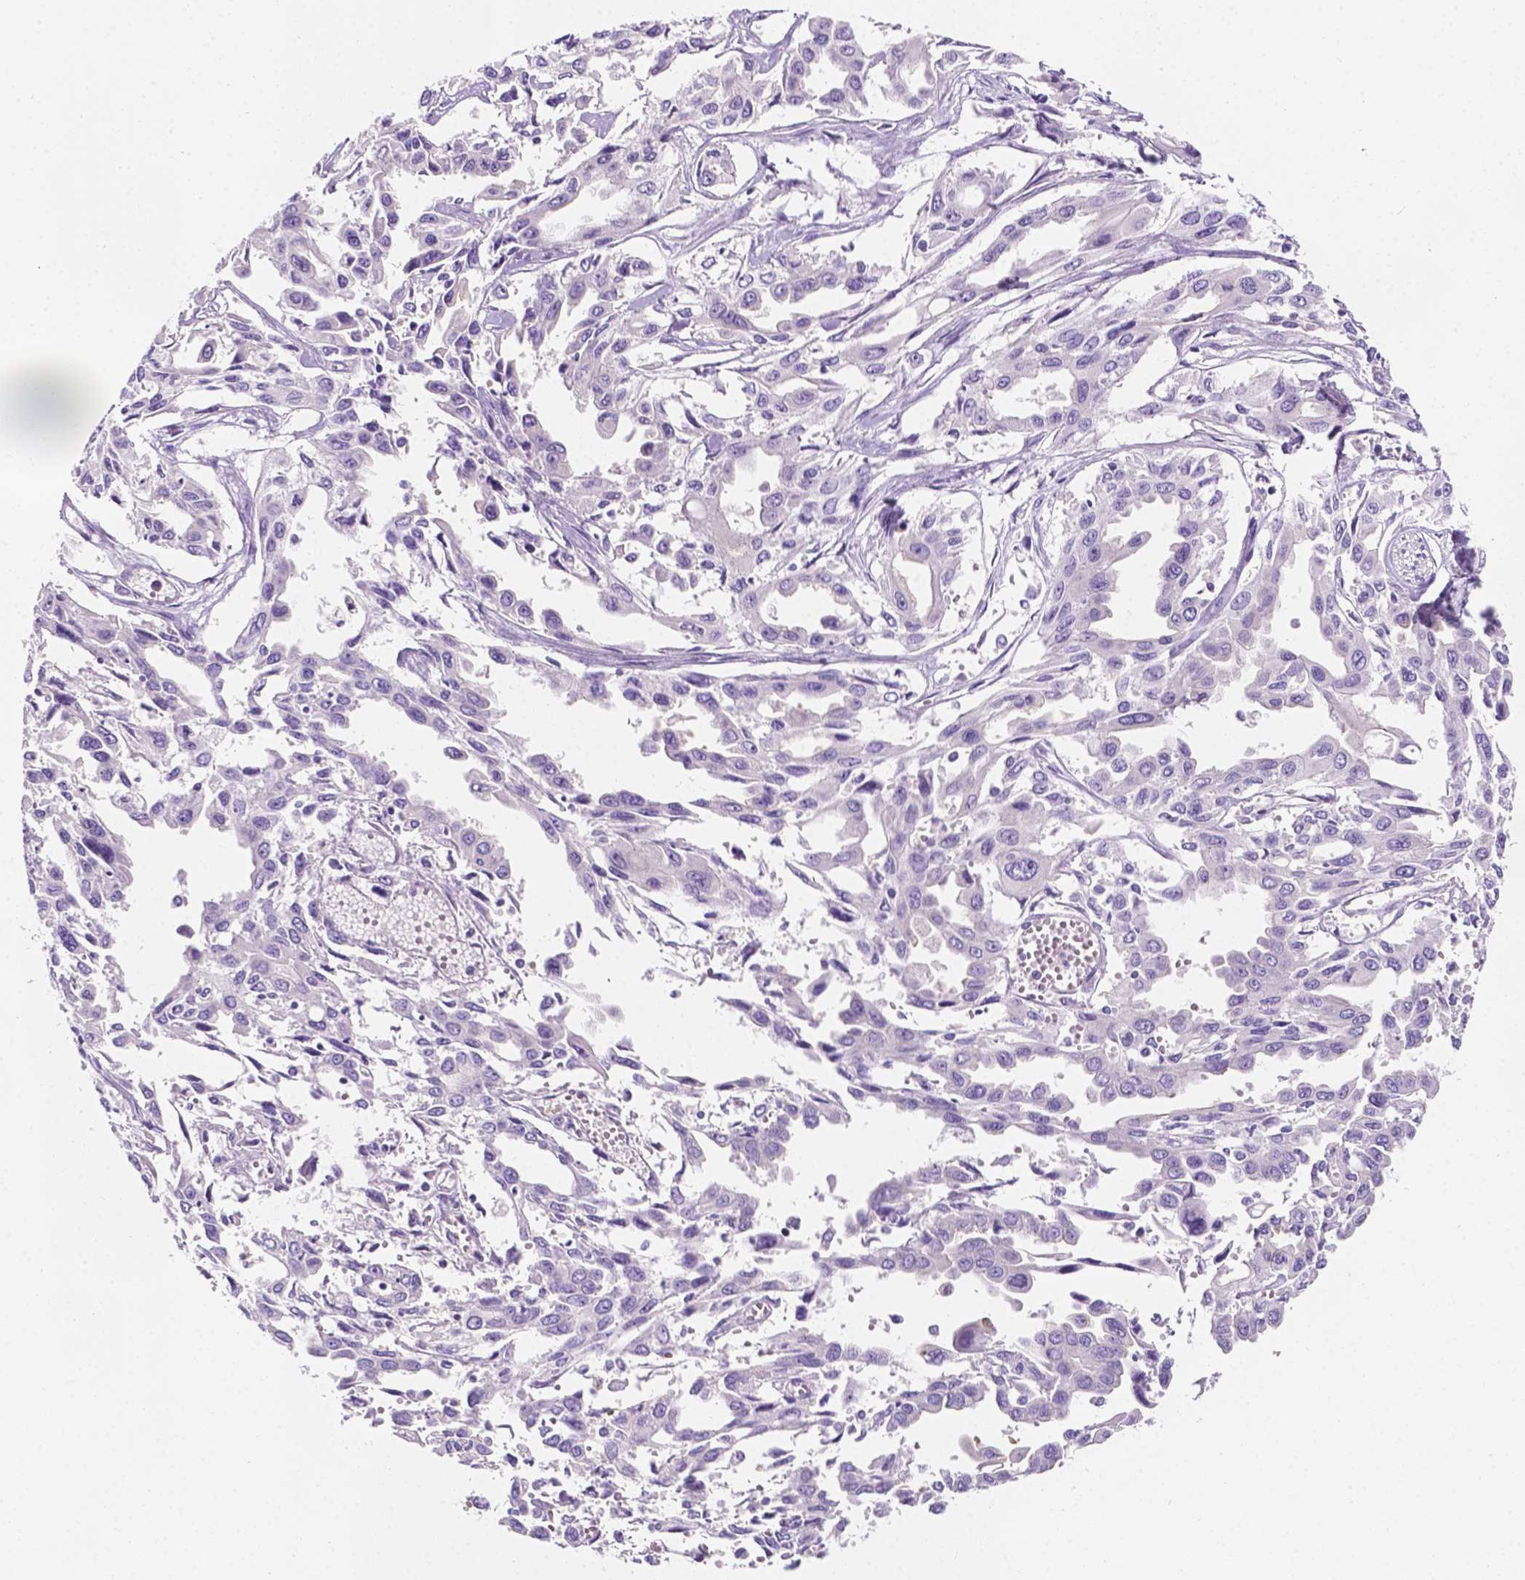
{"staining": {"intensity": "negative", "quantity": "none", "location": "none"}, "tissue": "pancreatic cancer", "cell_type": "Tumor cells", "image_type": "cancer", "snomed": [{"axis": "morphology", "description": "Adenocarcinoma, NOS"}, {"axis": "topography", "description": "Pancreas"}], "caption": "Immunohistochemistry (IHC) of adenocarcinoma (pancreatic) demonstrates no positivity in tumor cells. Brightfield microscopy of immunohistochemistry stained with DAB (3,3'-diaminobenzidine) (brown) and hematoxylin (blue), captured at high magnification.", "gene": "SIRT2", "patient": {"sex": "female", "age": 55}}